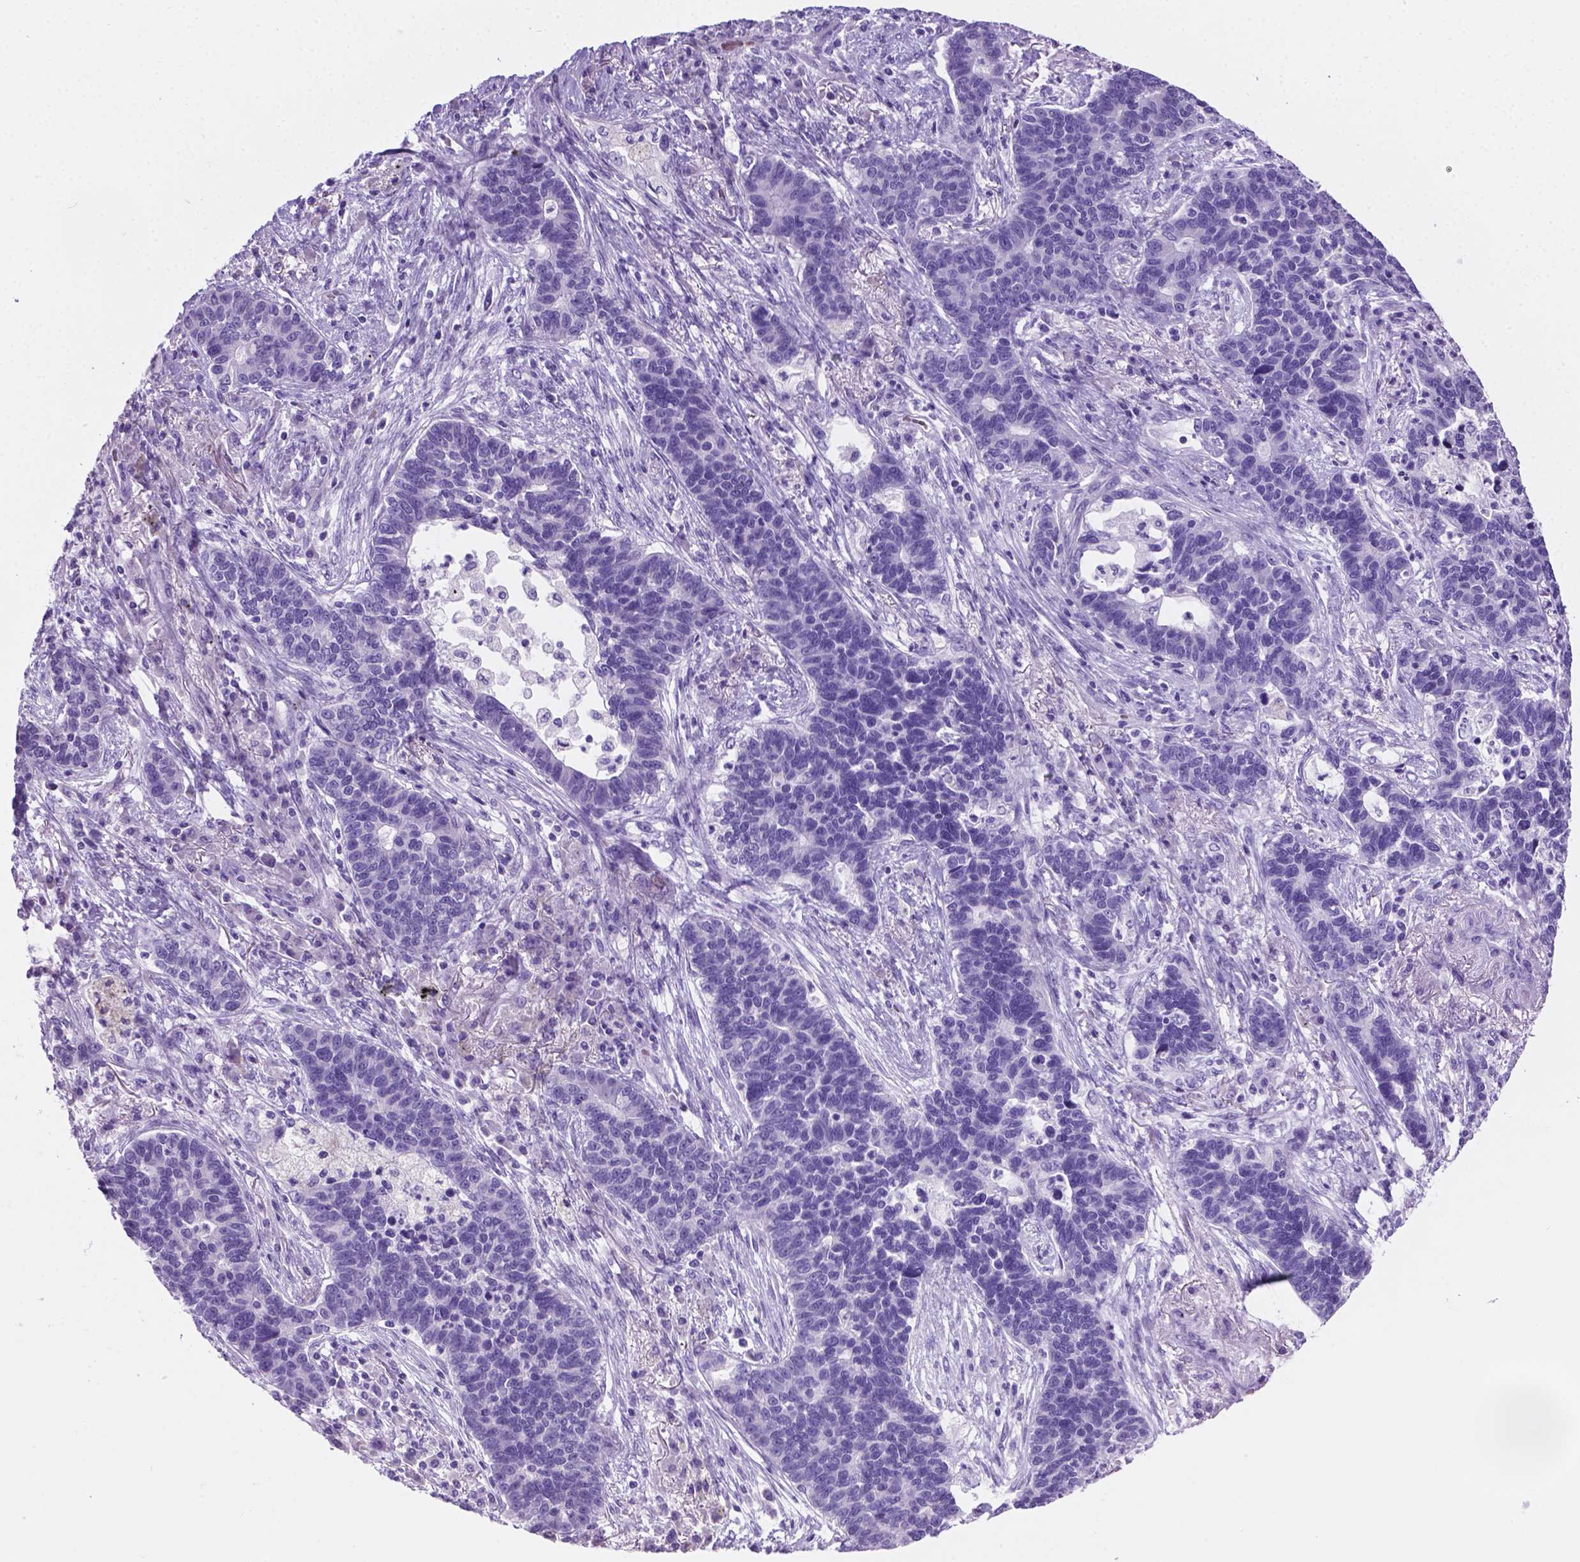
{"staining": {"intensity": "negative", "quantity": "none", "location": "none"}, "tissue": "lung cancer", "cell_type": "Tumor cells", "image_type": "cancer", "snomed": [{"axis": "morphology", "description": "Adenocarcinoma, NOS"}, {"axis": "topography", "description": "Lung"}], "caption": "Tumor cells are negative for protein expression in human lung adenocarcinoma. (Brightfield microscopy of DAB (3,3'-diaminobenzidine) immunohistochemistry at high magnification).", "gene": "GRIN2B", "patient": {"sex": "female", "age": 57}}